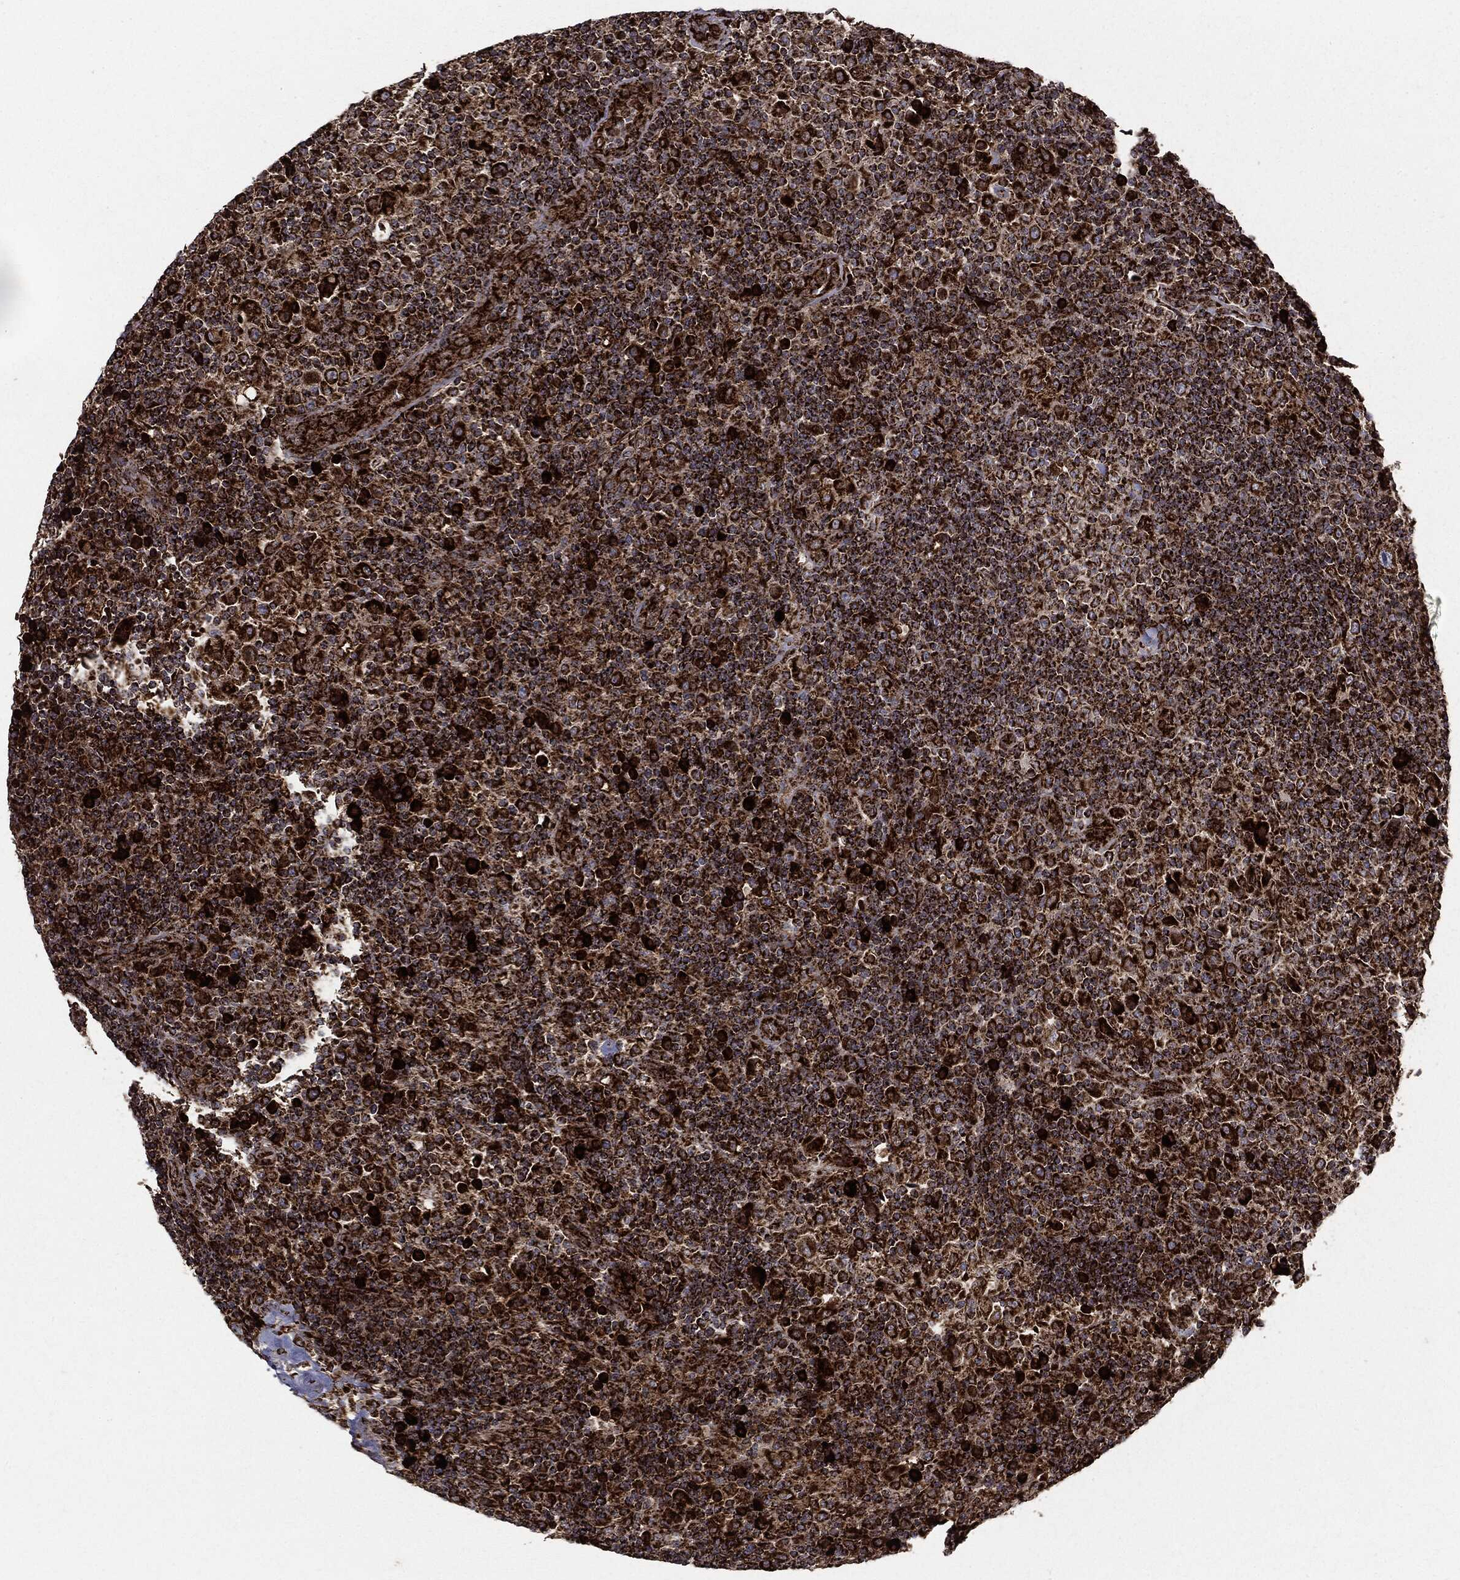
{"staining": {"intensity": "strong", "quantity": ">75%", "location": "cytoplasmic/membranous"}, "tissue": "lymphoma", "cell_type": "Tumor cells", "image_type": "cancer", "snomed": [{"axis": "morphology", "description": "Hodgkin's disease, NOS"}, {"axis": "topography", "description": "Lymph node"}], "caption": "Strong cytoplasmic/membranous expression is present in approximately >75% of tumor cells in Hodgkin's disease.", "gene": "MAP2K1", "patient": {"sex": "male", "age": 70}}